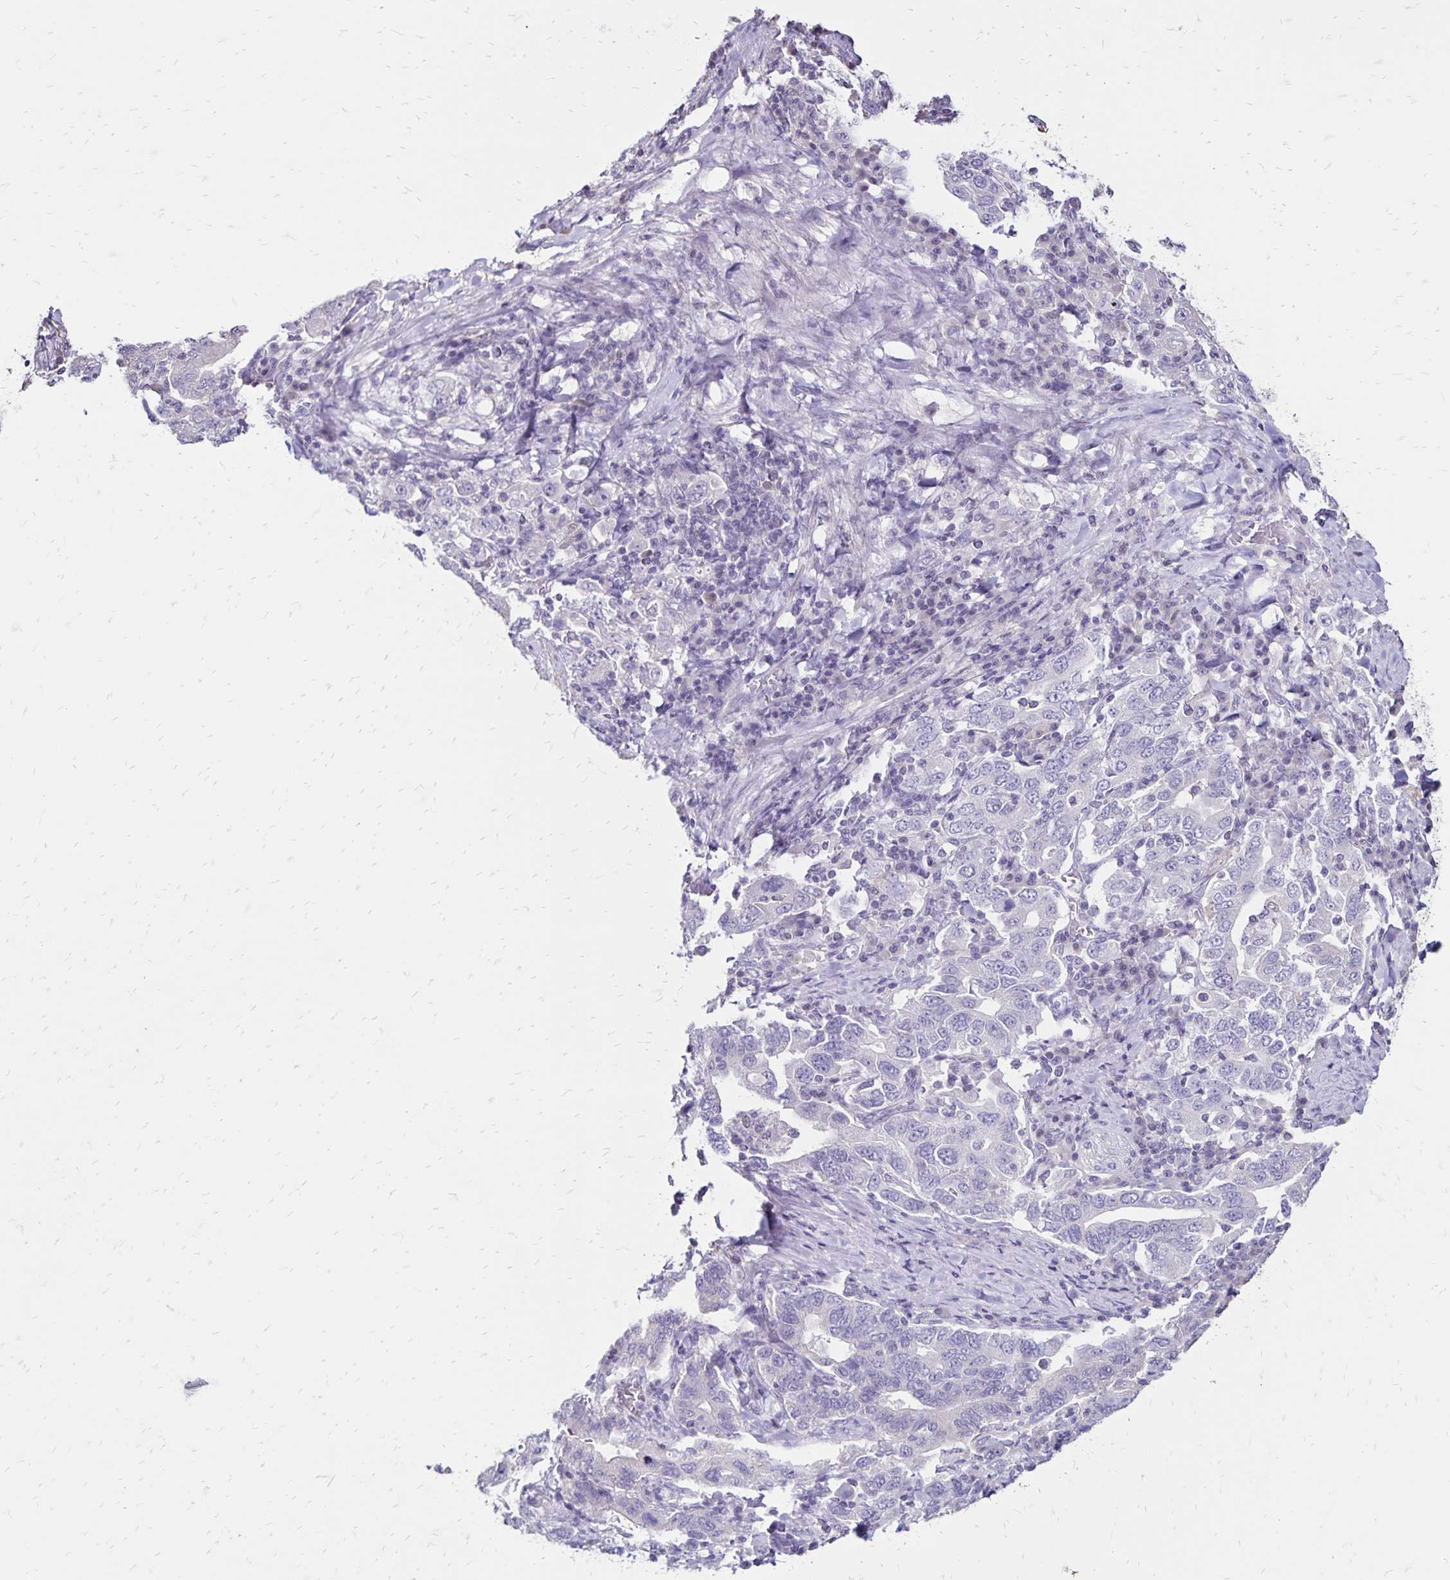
{"staining": {"intensity": "negative", "quantity": "none", "location": "none"}, "tissue": "stomach cancer", "cell_type": "Tumor cells", "image_type": "cancer", "snomed": [{"axis": "morphology", "description": "Adenocarcinoma, NOS"}, {"axis": "topography", "description": "Stomach, upper"}, {"axis": "topography", "description": "Stomach"}], "caption": "Image shows no significant protein positivity in tumor cells of stomach cancer (adenocarcinoma).", "gene": "SH3GL3", "patient": {"sex": "male", "age": 62}}